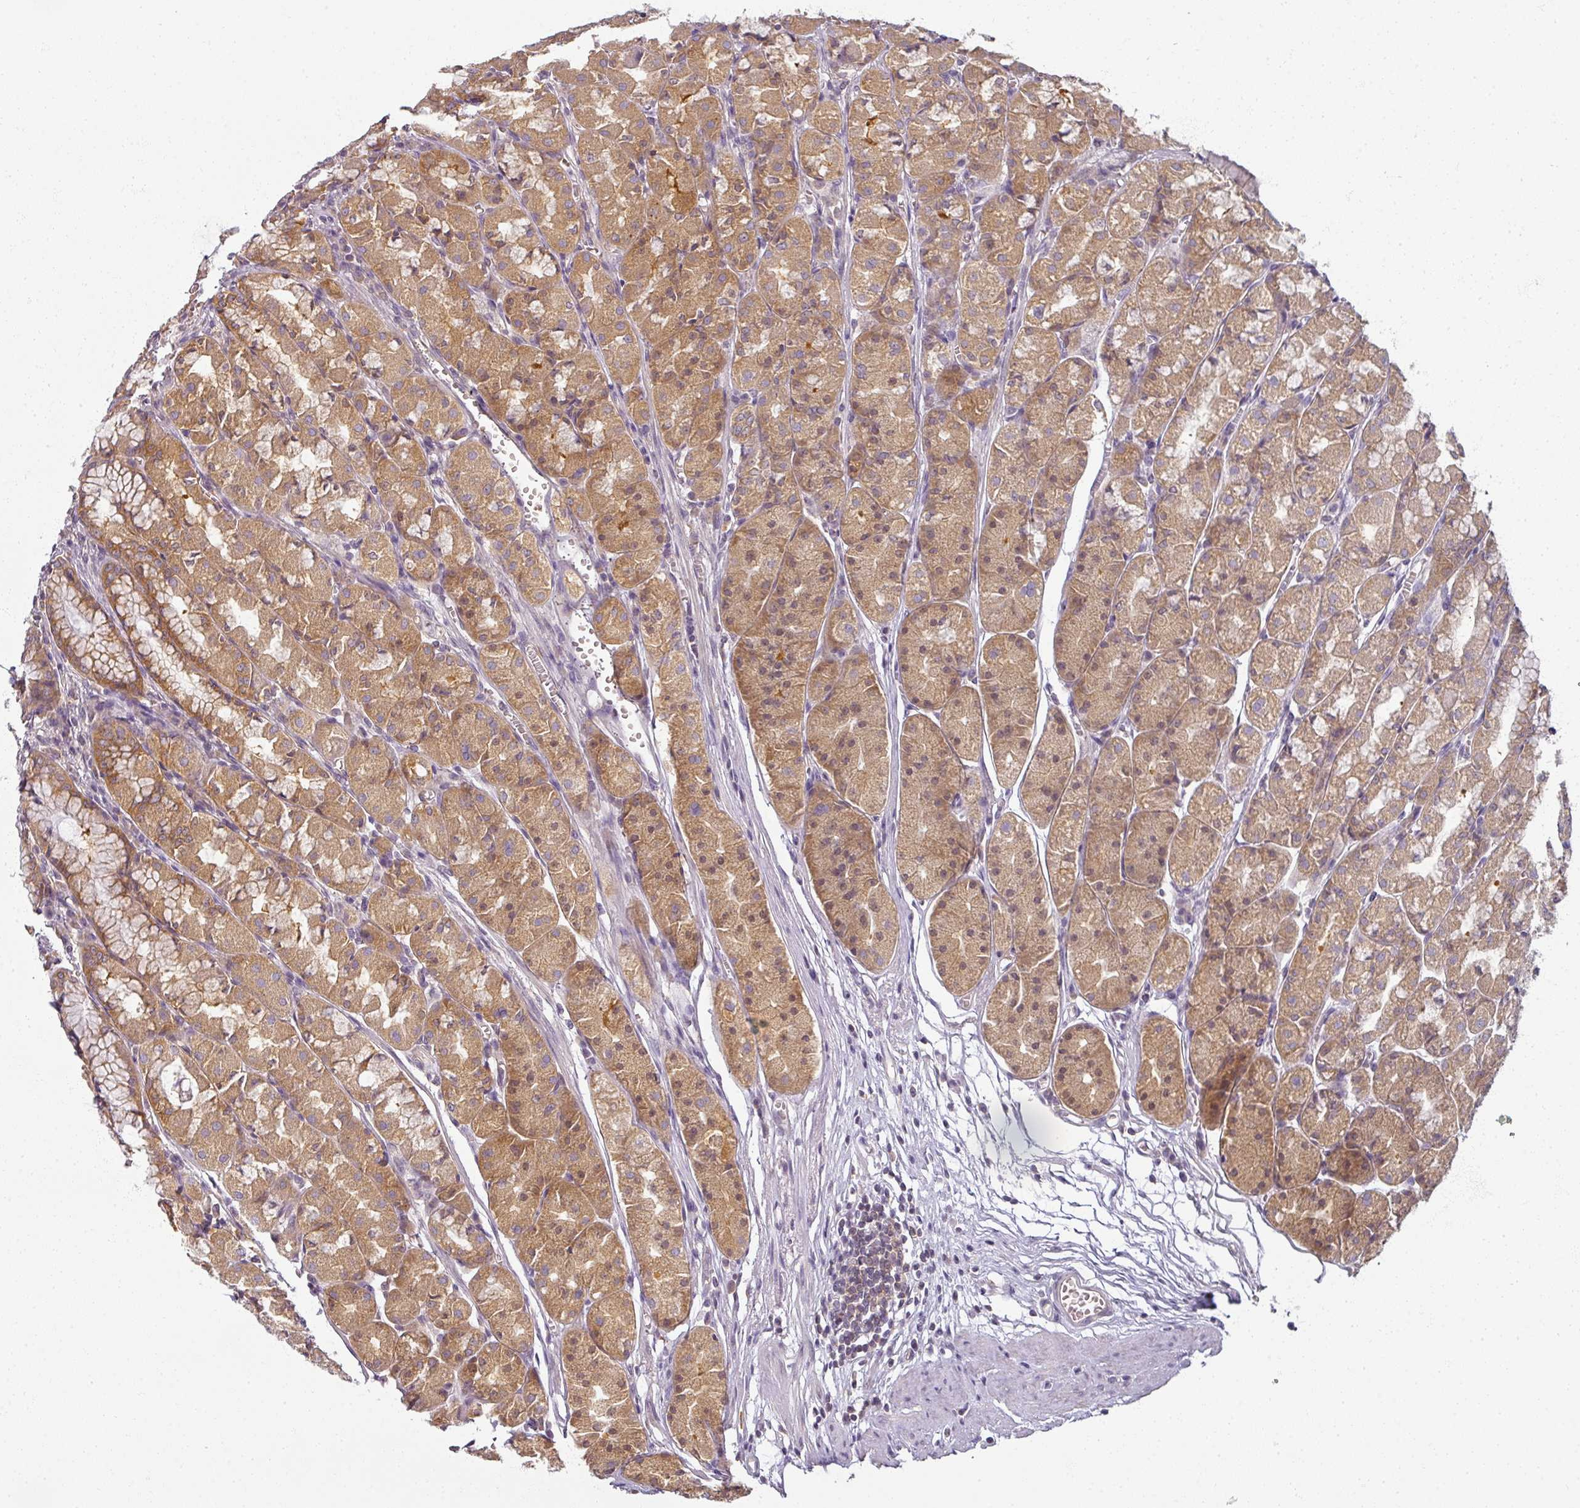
{"staining": {"intensity": "moderate", "quantity": ">75%", "location": "cytoplasmic/membranous"}, "tissue": "stomach", "cell_type": "Glandular cells", "image_type": "normal", "snomed": [{"axis": "morphology", "description": "Normal tissue, NOS"}, {"axis": "topography", "description": "Stomach"}], "caption": "Stomach stained for a protein (brown) reveals moderate cytoplasmic/membranous positive expression in about >75% of glandular cells.", "gene": "AGPAT4", "patient": {"sex": "male", "age": 55}}